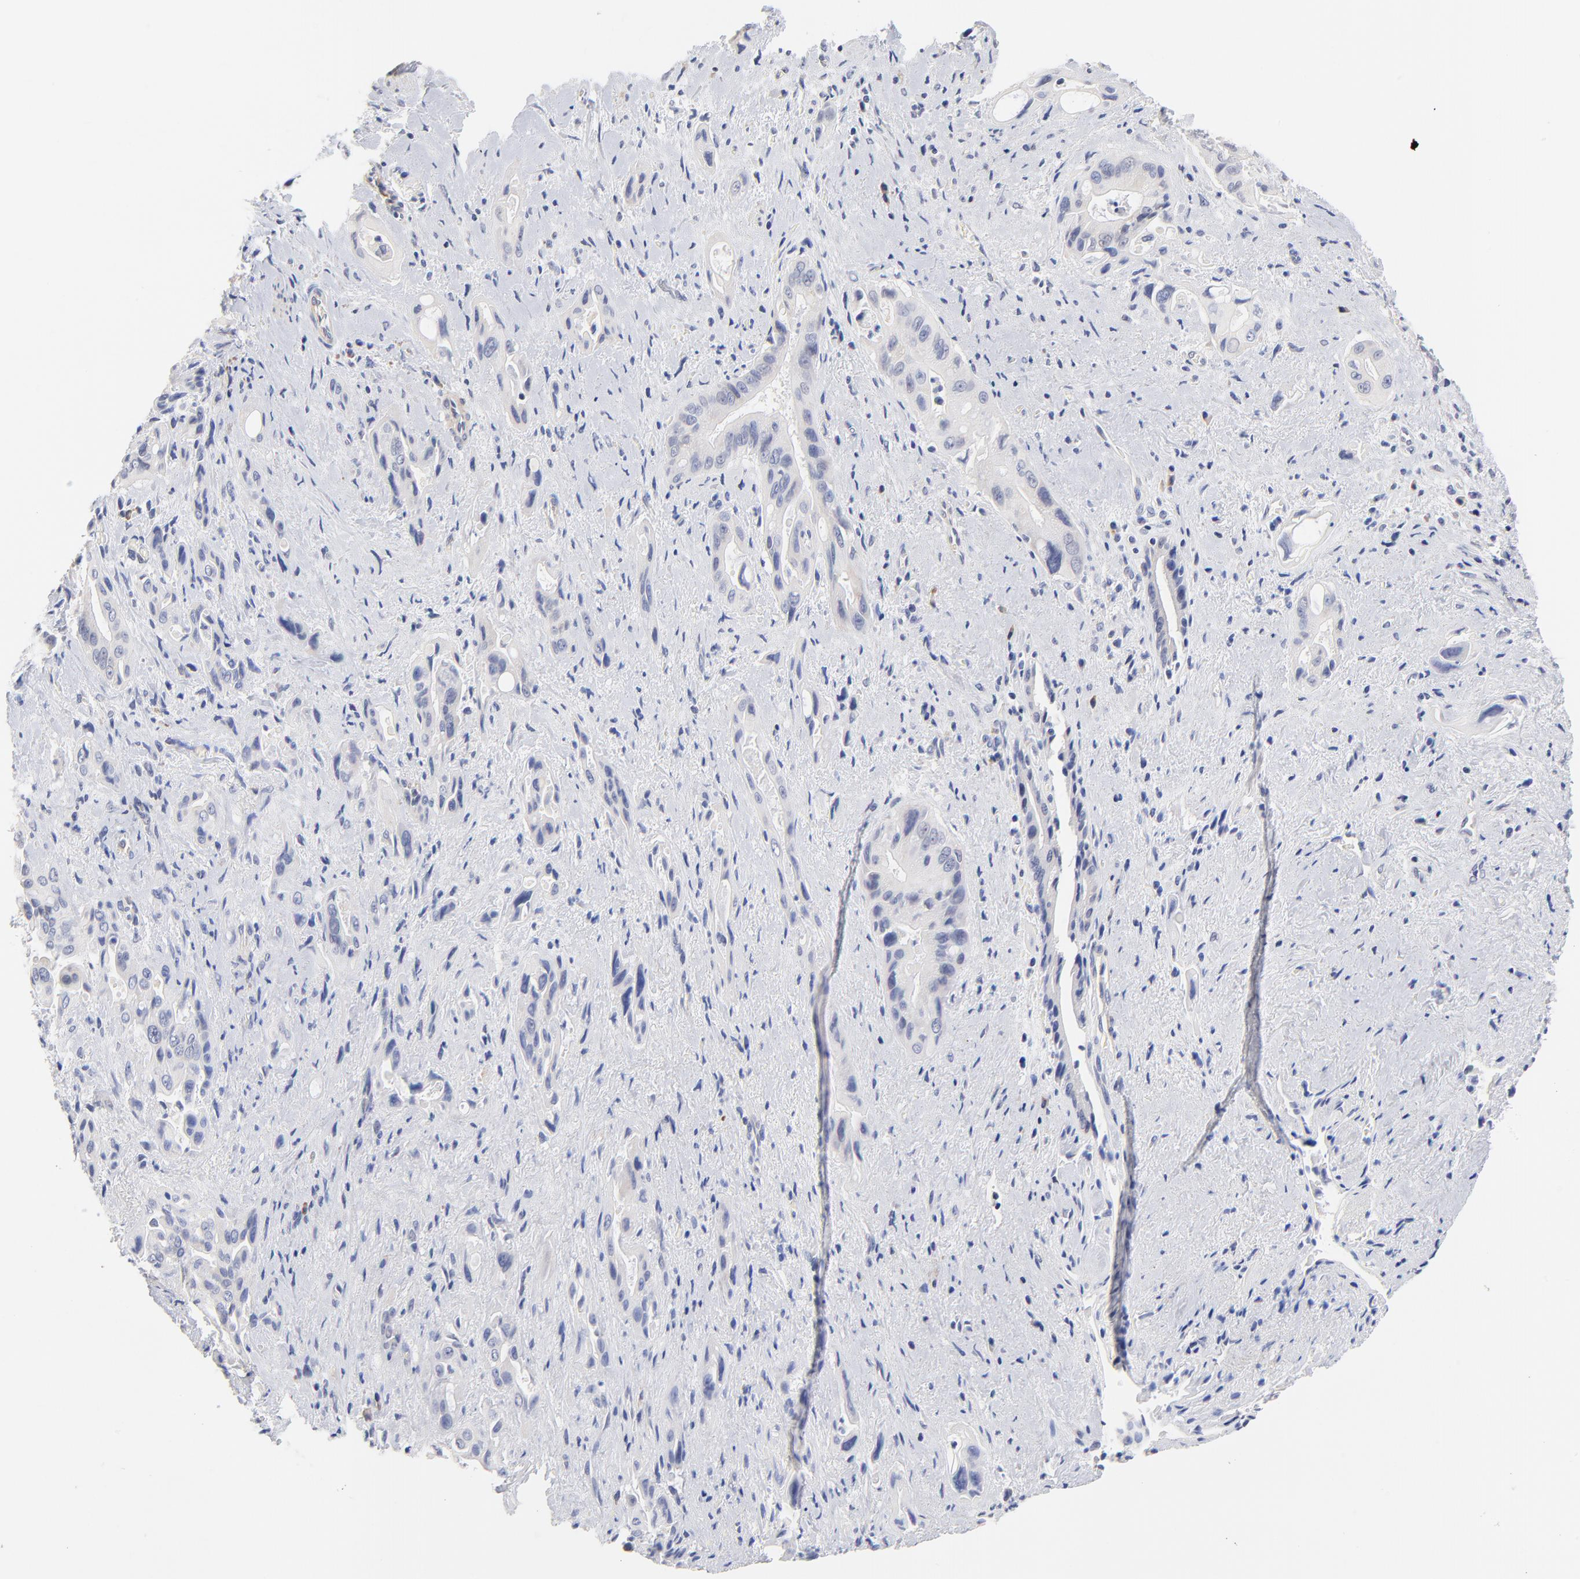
{"staining": {"intensity": "negative", "quantity": "none", "location": "none"}, "tissue": "pancreatic cancer", "cell_type": "Tumor cells", "image_type": "cancer", "snomed": [{"axis": "morphology", "description": "Adenocarcinoma, NOS"}, {"axis": "topography", "description": "Pancreas"}], "caption": "DAB immunohistochemical staining of pancreatic adenocarcinoma demonstrates no significant positivity in tumor cells. (Brightfield microscopy of DAB (3,3'-diaminobenzidine) immunohistochemistry (IHC) at high magnification).", "gene": "TWNK", "patient": {"sex": "male", "age": 77}}